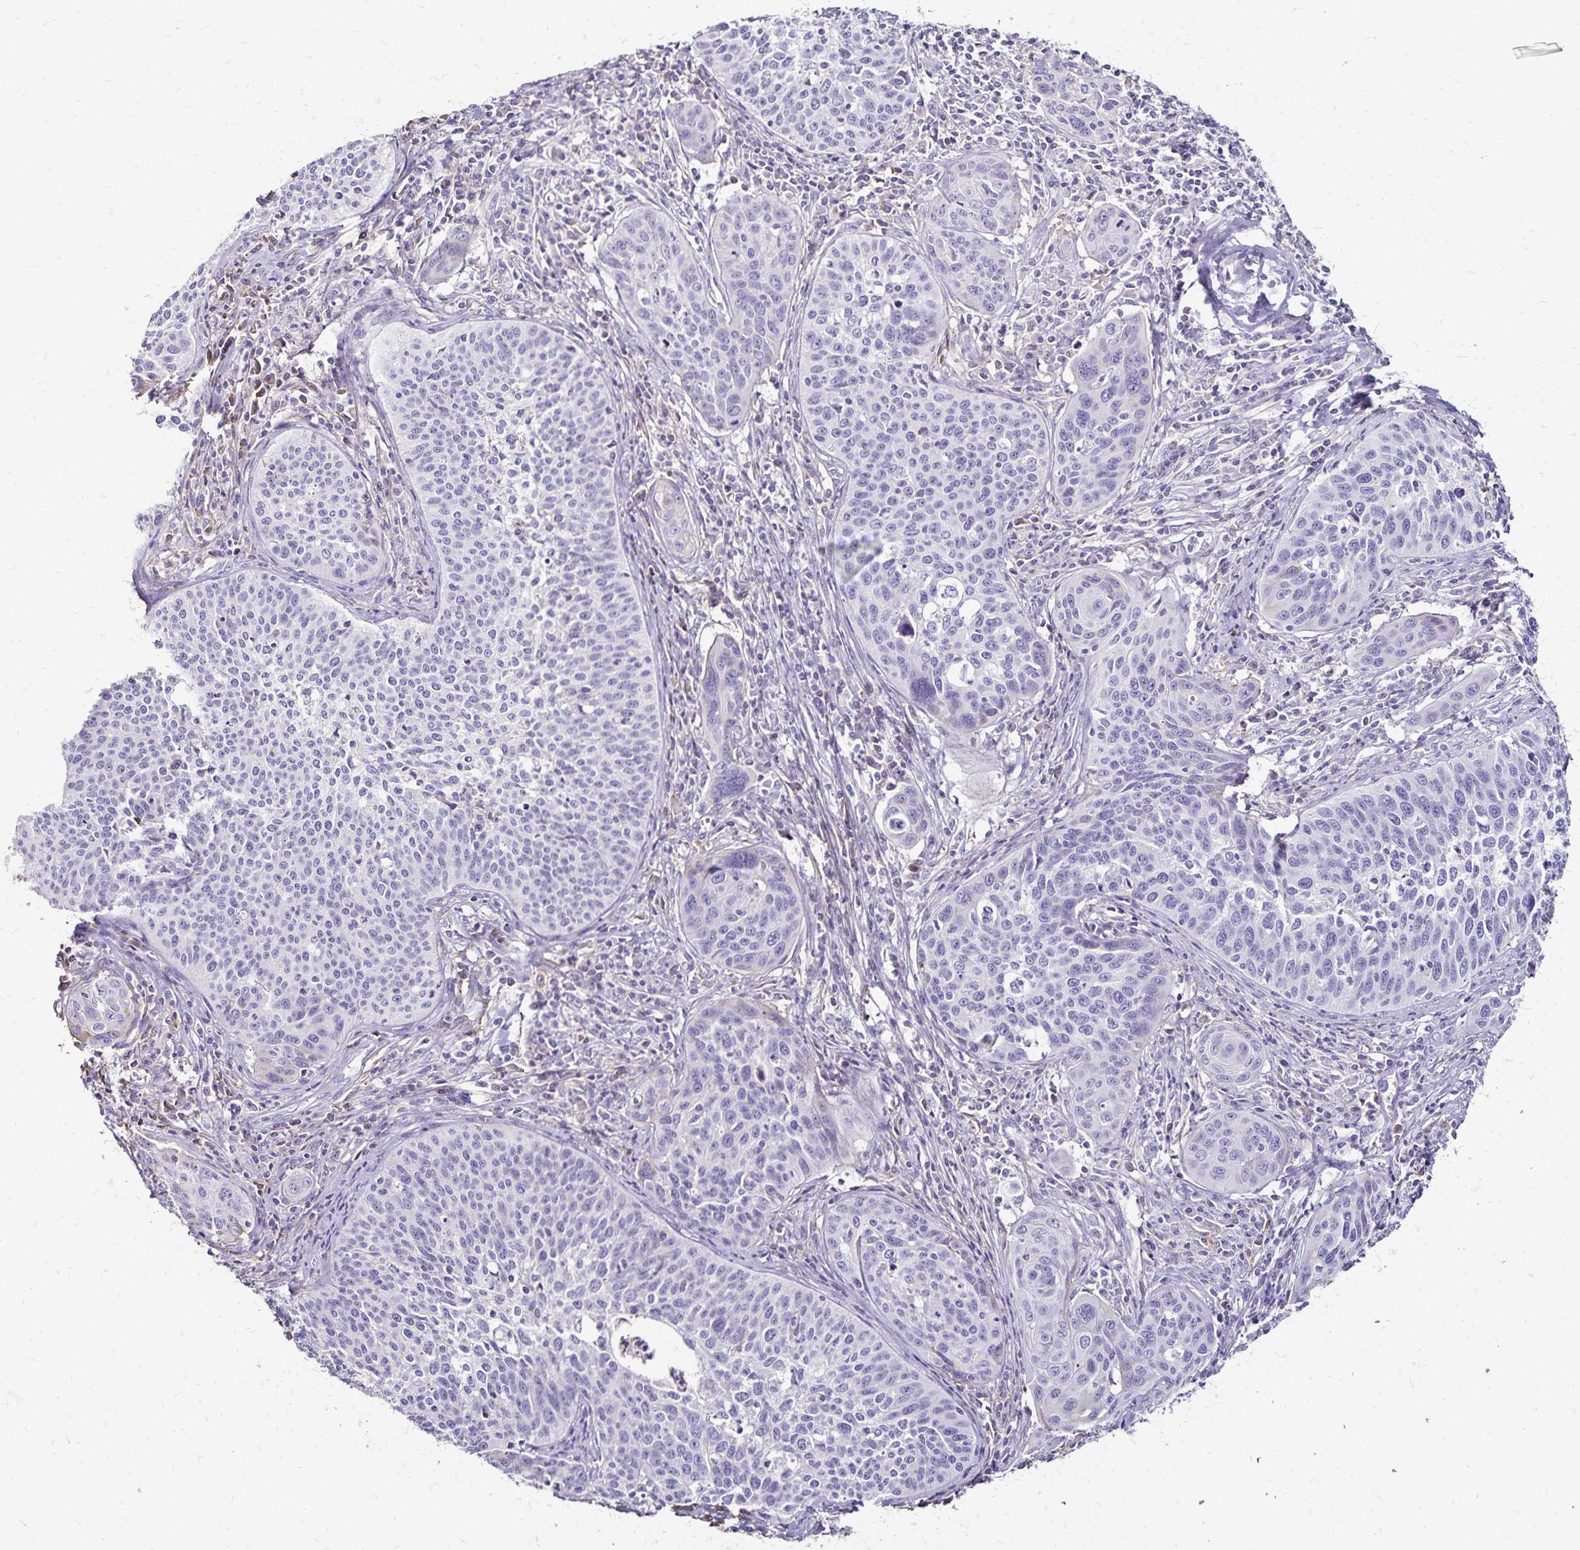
{"staining": {"intensity": "negative", "quantity": "none", "location": "none"}, "tissue": "cervical cancer", "cell_type": "Tumor cells", "image_type": "cancer", "snomed": [{"axis": "morphology", "description": "Squamous cell carcinoma, NOS"}, {"axis": "topography", "description": "Cervix"}], "caption": "An image of human cervical cancer is negative for staining in tumor cells.", "gene": "KISS1", "patient": {"sex": "female", "age": 31}}